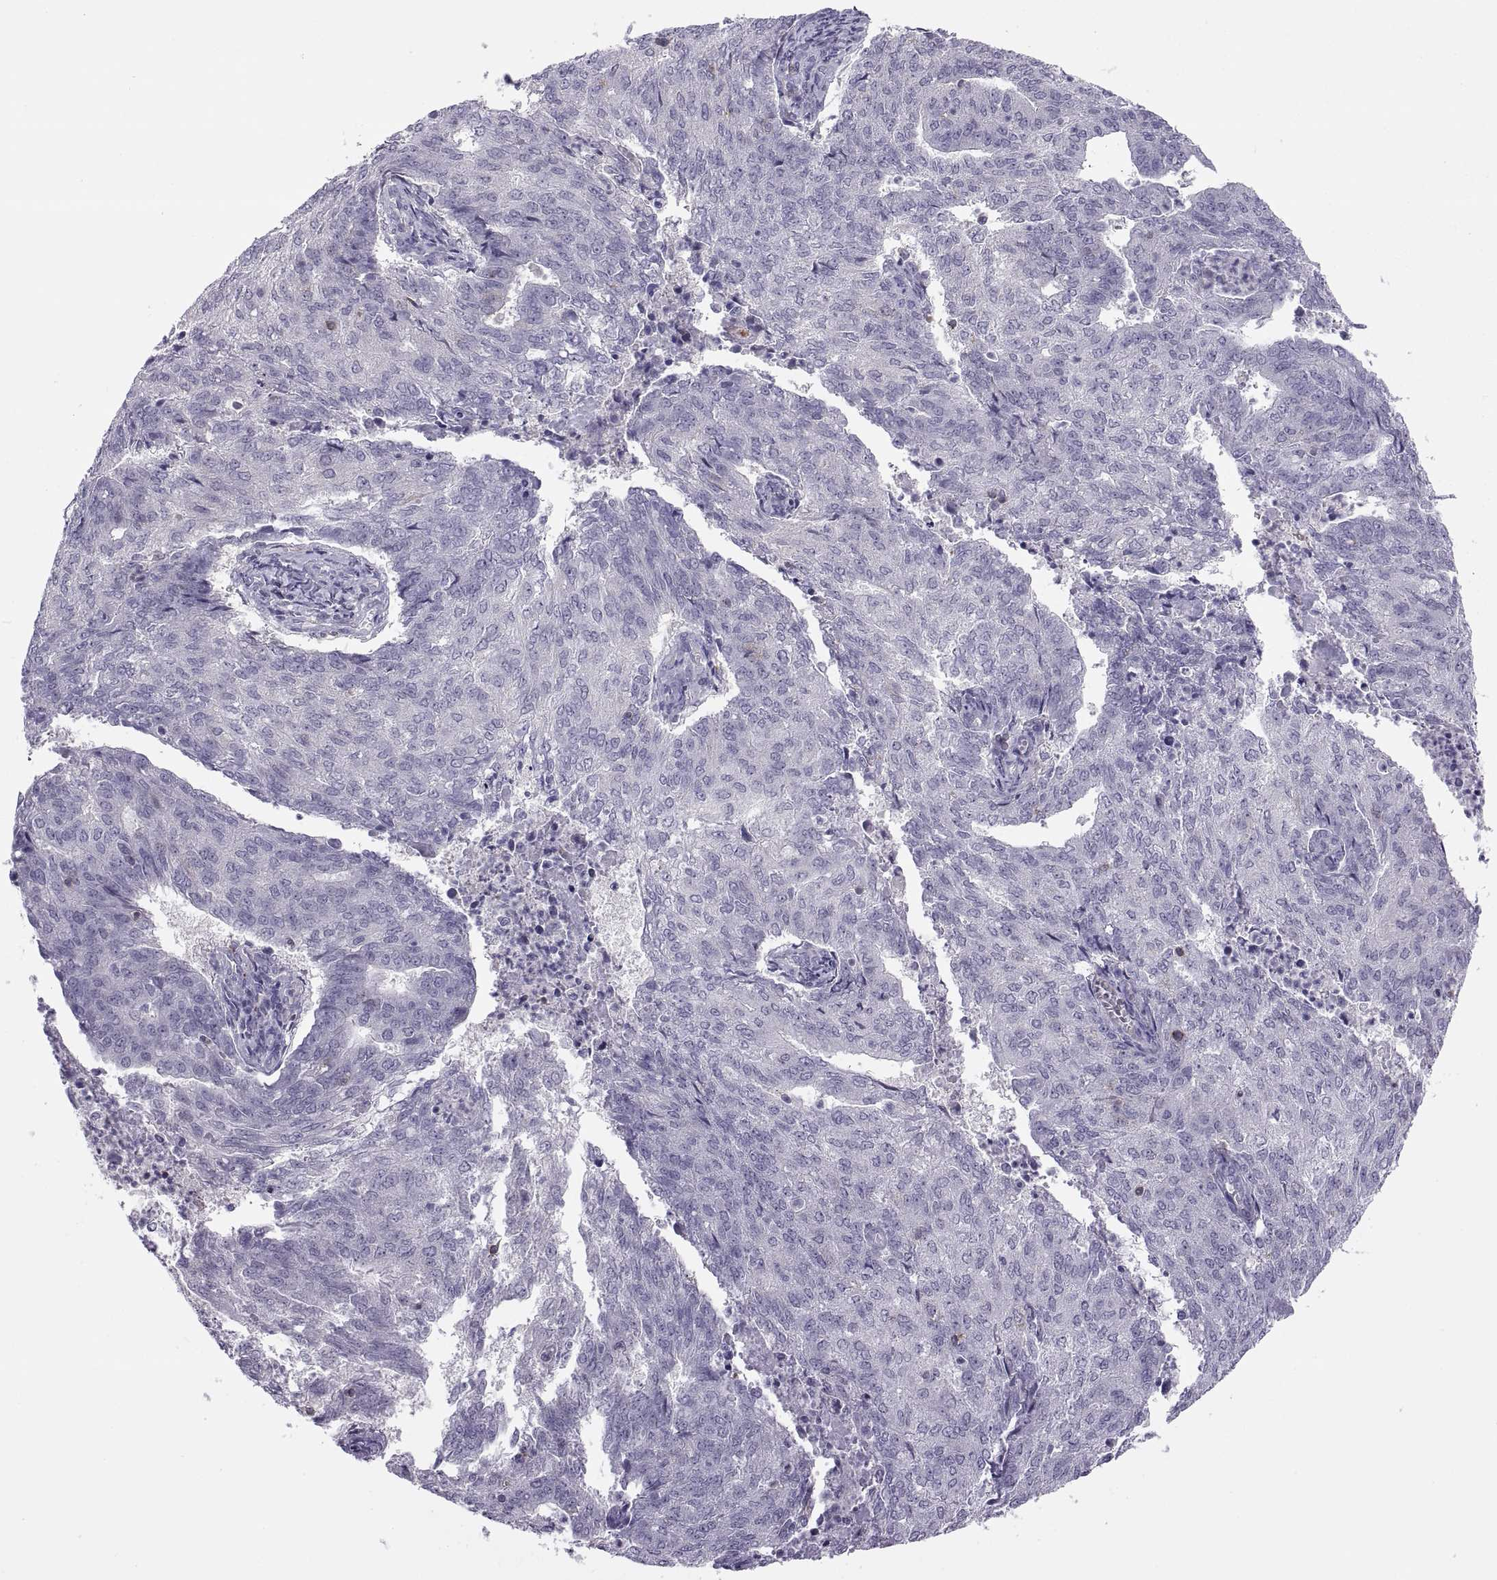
{"staining": {"intensity": "negative", "quantity": "none", "location": "none"}, "tissue": "endometrial cancer", "cell_type": "Tumor cells", "image_type": "cancer", "snomed": [{"axis": "morphology", "description": "Adenocarcinoma, NOS"}, {"axis": "topography", "description": "Endometrium"}], "caption": "This micrograph is of endometrial cancer stained with immunohistochemistry (IHC) to label a protein in brown with the nuclei are counter-stained blue. There is no positivity in tumor cells.", "gene": "TTC21A", "patient": {"sex": "female", "age": 82}}